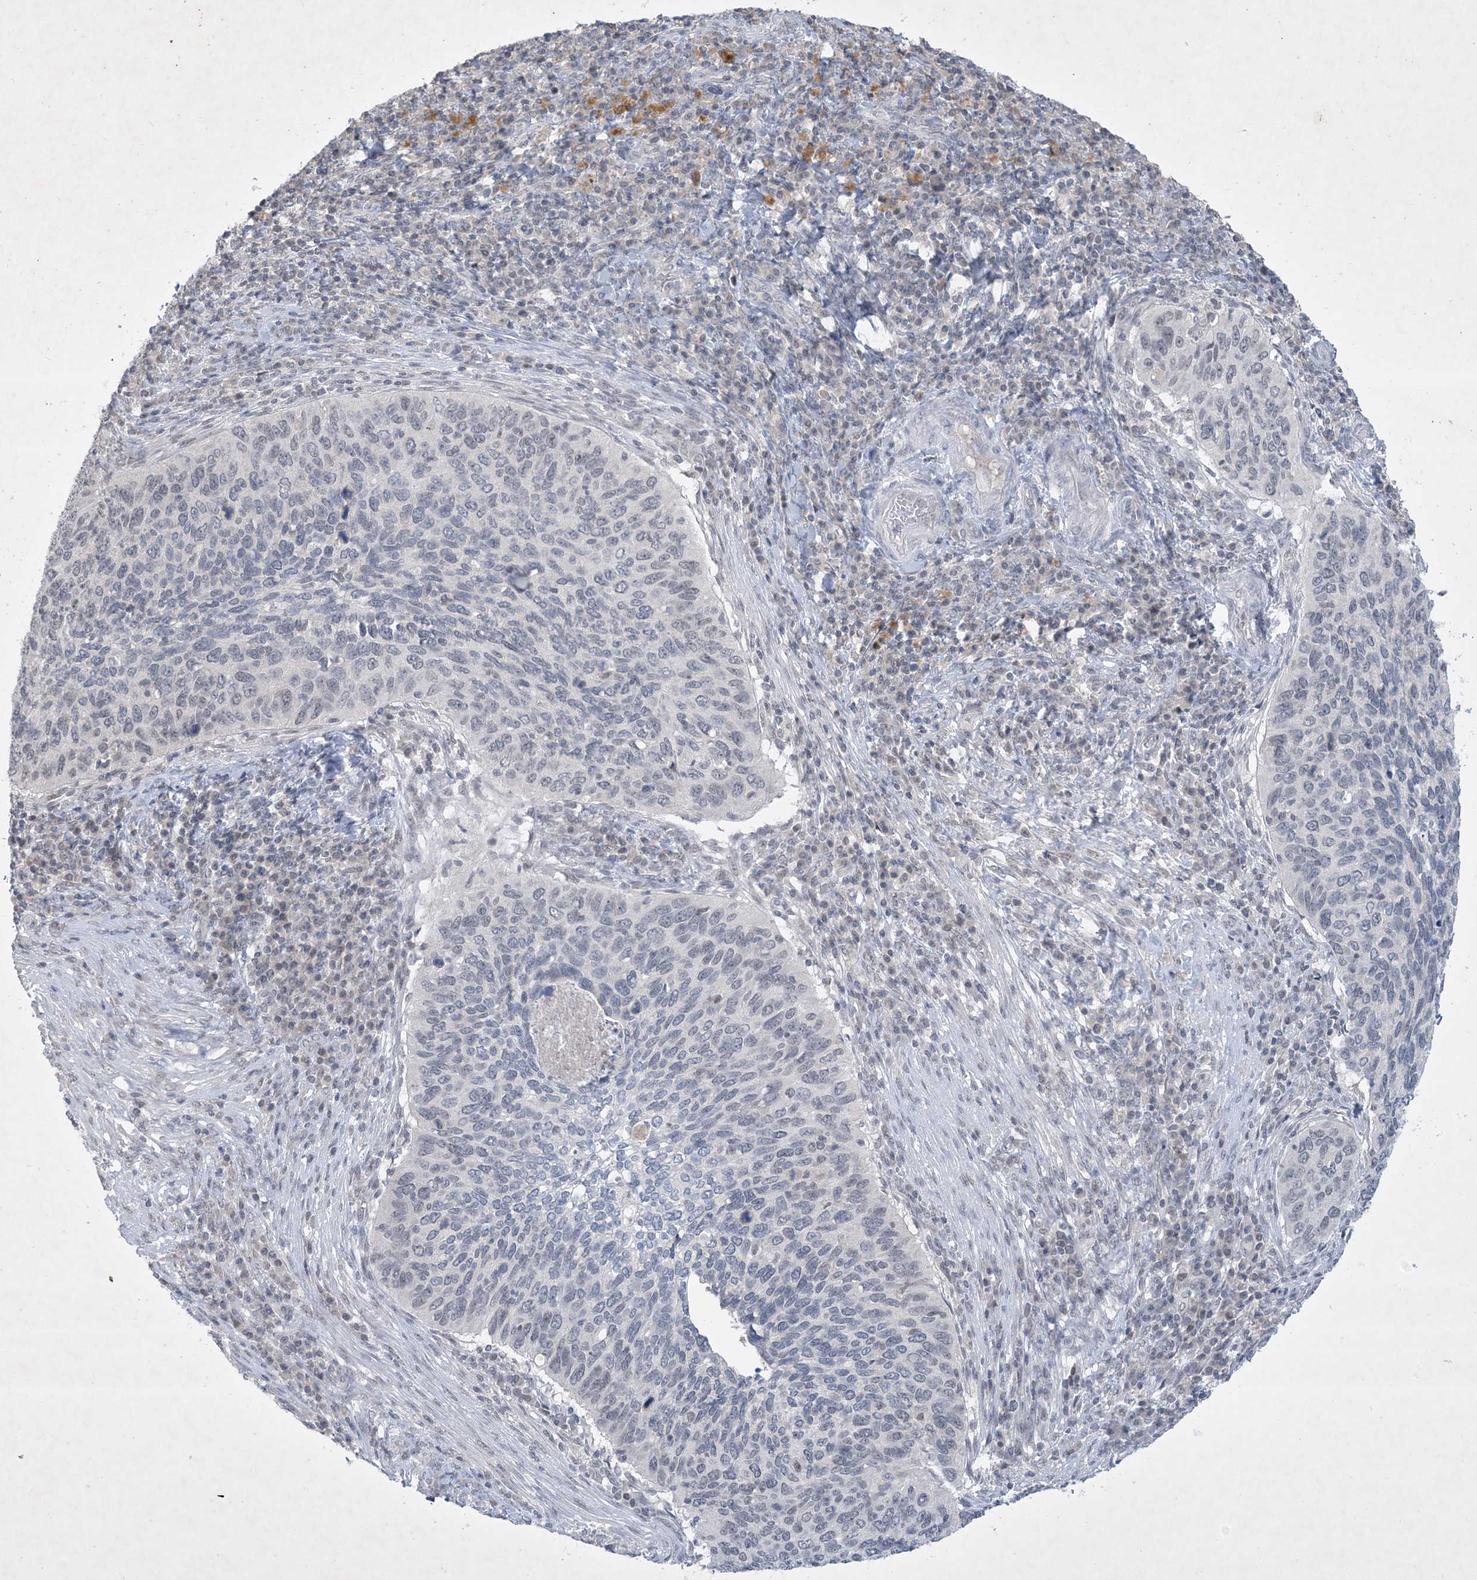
{"staining": {"intensity": "weak", "quantity": "<25%", "location": "nuclear"}, "tissue": "cervical cancer", "cell_type": "Tumor cells", "image_type": "cancer", "snomed": [{"axis": "morphology", "description": "Squamous cell carcinoma, NOS"}, {"axis": "topography", "description": "Cervix"}], "caption": "Cervical cancer was stained to show a protein in brown. There is no significant expression in tumor cells.", "gene": "ZNF674", "patient": {"sex": "female", "age": 38}}